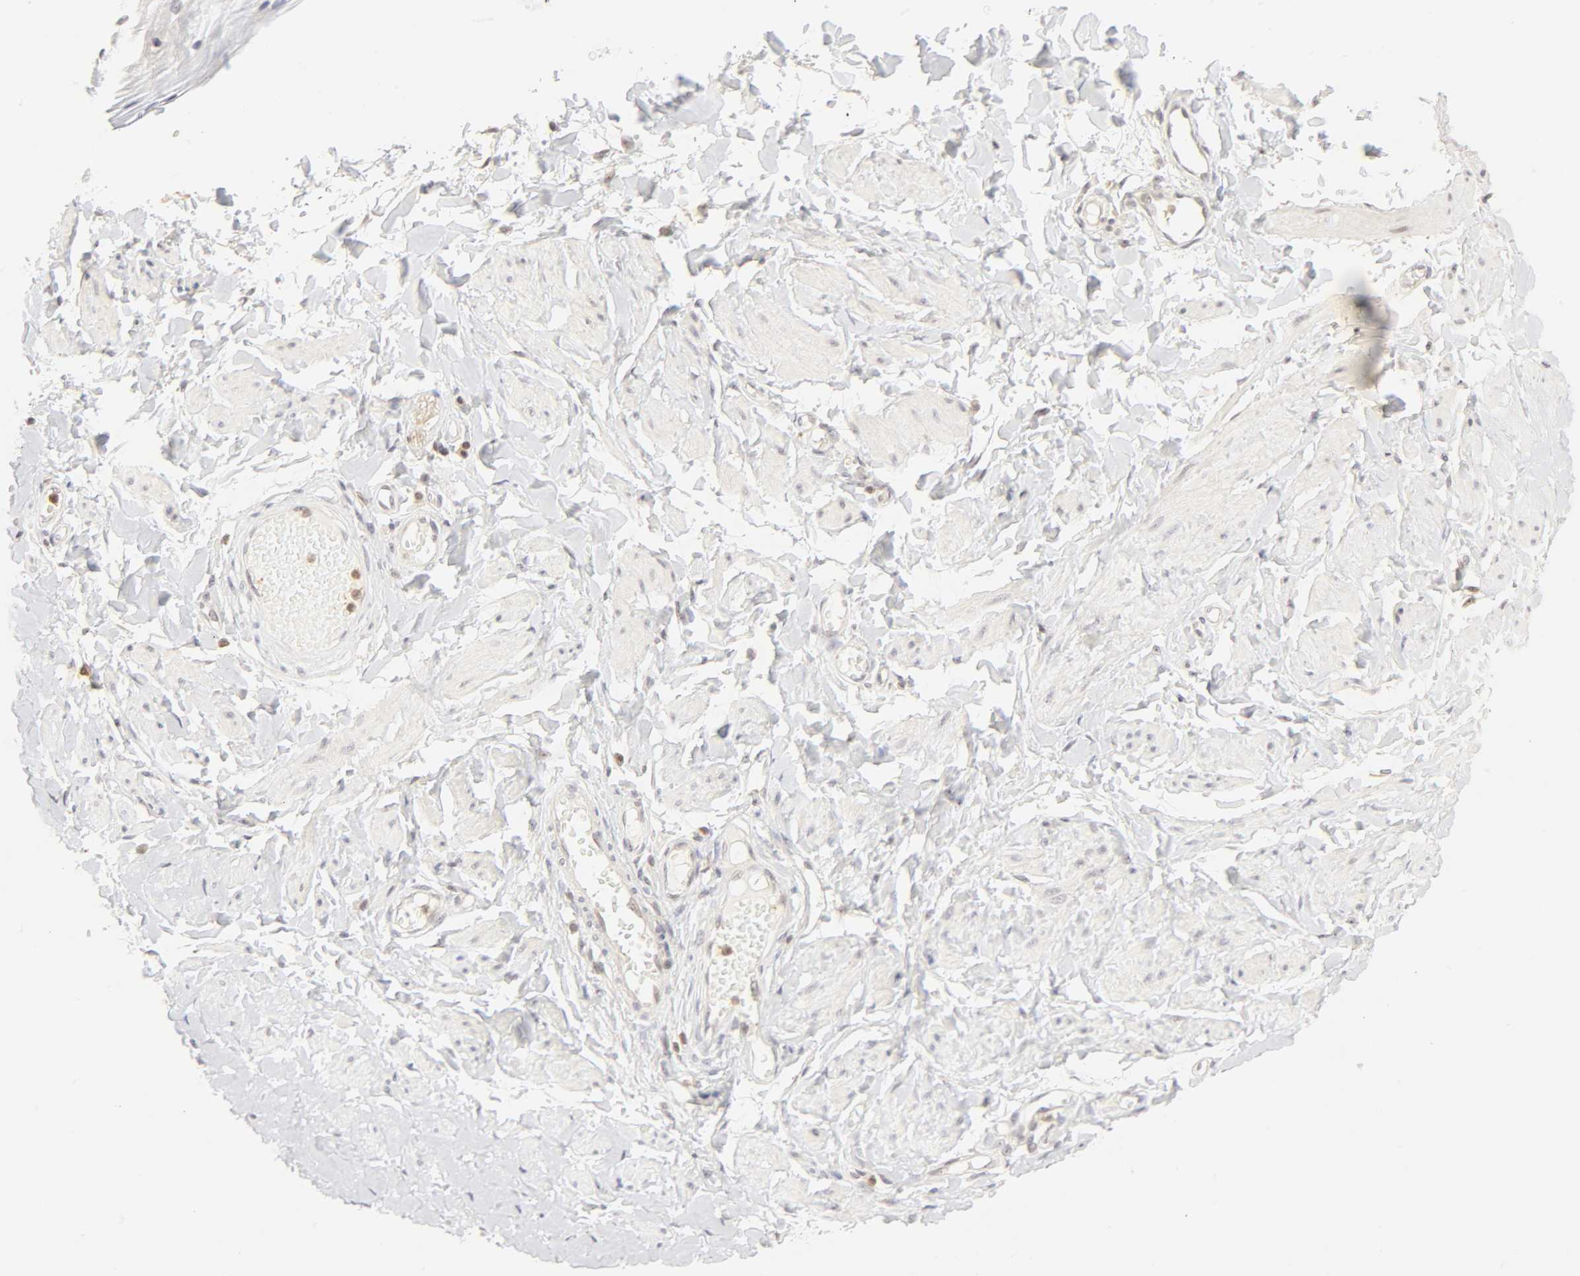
{"staining": {"intensity": "negative", "quantity": "none", "location": "none"}, "tissue": "vagina", "cell_type": "Squamous epithelial cells", "image_type": "normal", "snomed": [{"axis": "morphology", "description": "Normal tissue, NOS"}, {"axis": "topography", "description": "Vagina"}], "caption": "Squamous epithelial cells show no significant protein positivity in unremarkable vagina. (Stains: DAB IHC with hematoxylin counter stain, Microscopy: brightfield microscopy at high magnification).", "gene": "KIF2A", "patient": {"sex": "female", "age": 55}}